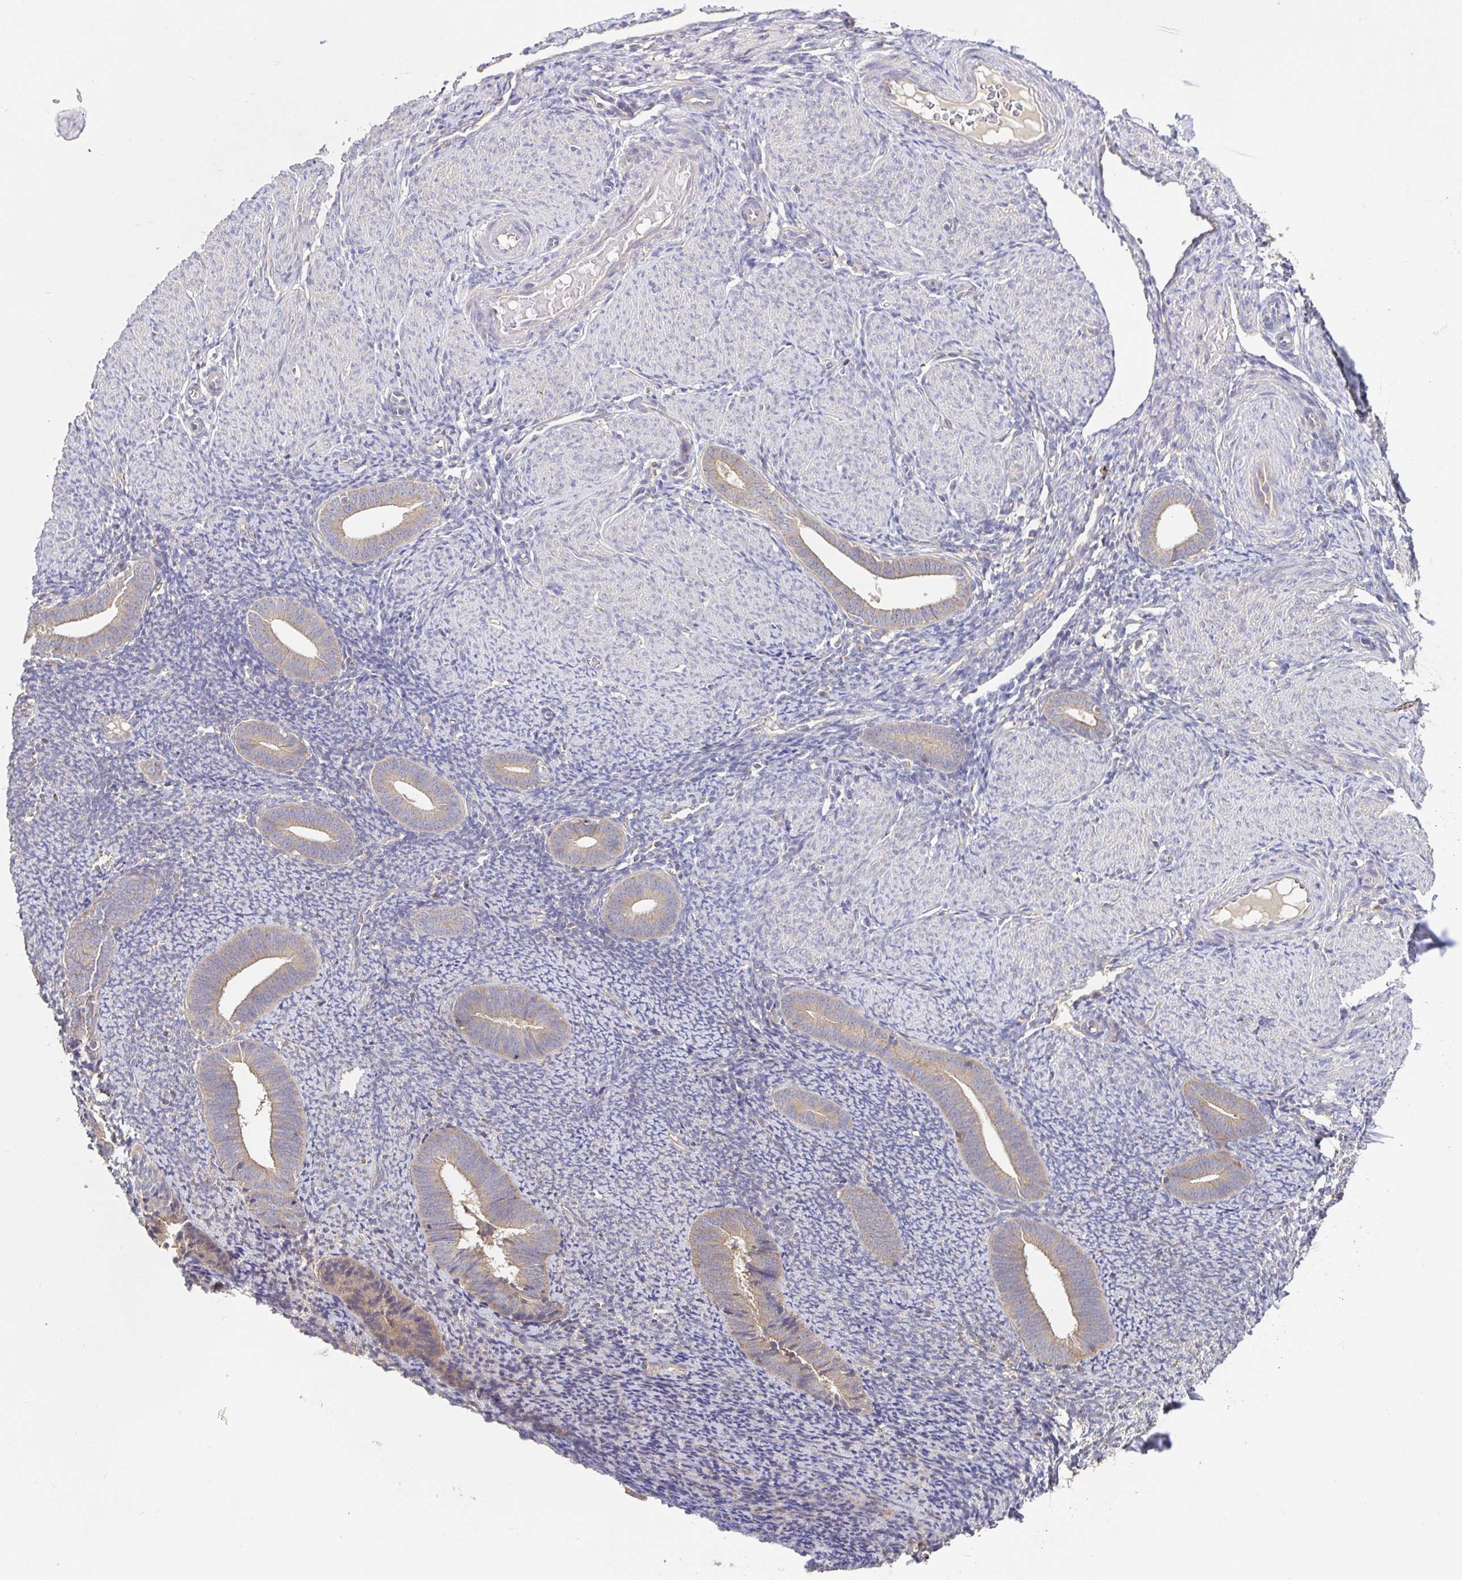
{"staining": {"intensity": "negative", "quantity": "none", "location": "none"}, "tissue": "endometrium", "cell_type": "Cells in endometrial stroma", "image_type": "normal", "snomed": [{"axis": "morphology", "description": "Normal tissue, NOS"}, {"axis": "topography", "description": "Endometrium"}], "caption": "This is an immunohistochemistry histopathology image of unremarkable endometrium. There is no positivity in cells in endometrial stroma.", "gene": "HAGH", "patient": {"sex": "female", "age": 39}}